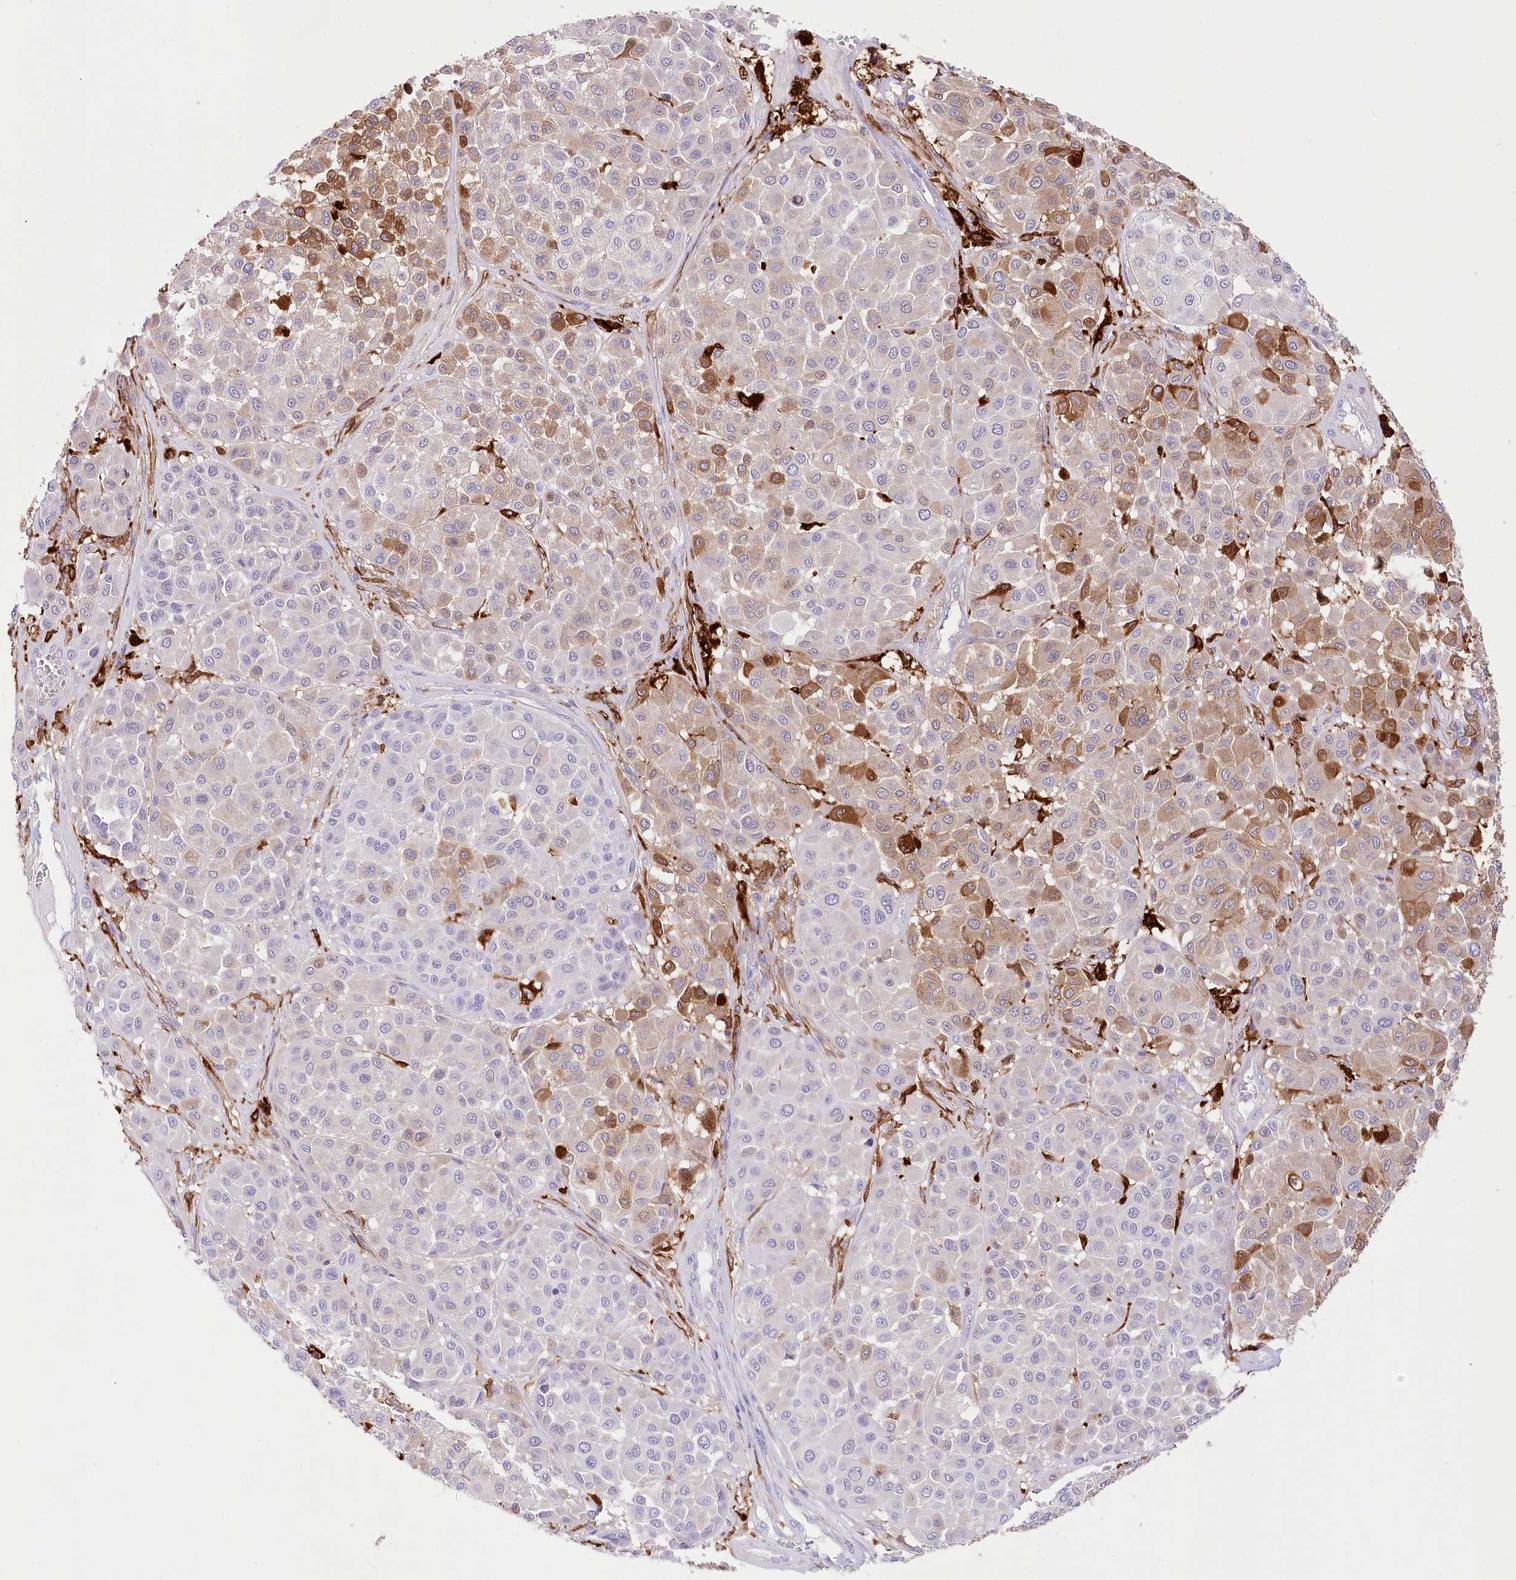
{"staining": {"intensity": "moderate", "quantity": "25%-75%", "location": "cytoplasmic/membranous"}, "tissue": "melanoma", "cell_type": "Tumor cells", "image_type": "cancer", "snomed": [{"axis": "morphology", "description": "Malignant melanoma, Metastatic site"}, {"axis": "topography", "description": "Soft tissue"}], "caption": "This histopathology image reveals IHC staining of human melanoma, with medium moderate cytoplasmic/membranous expression in approximately 25%-75% of tumor cells.", "gene": "DNAJC19", "patient": {"sex": "male", "age": 41}}